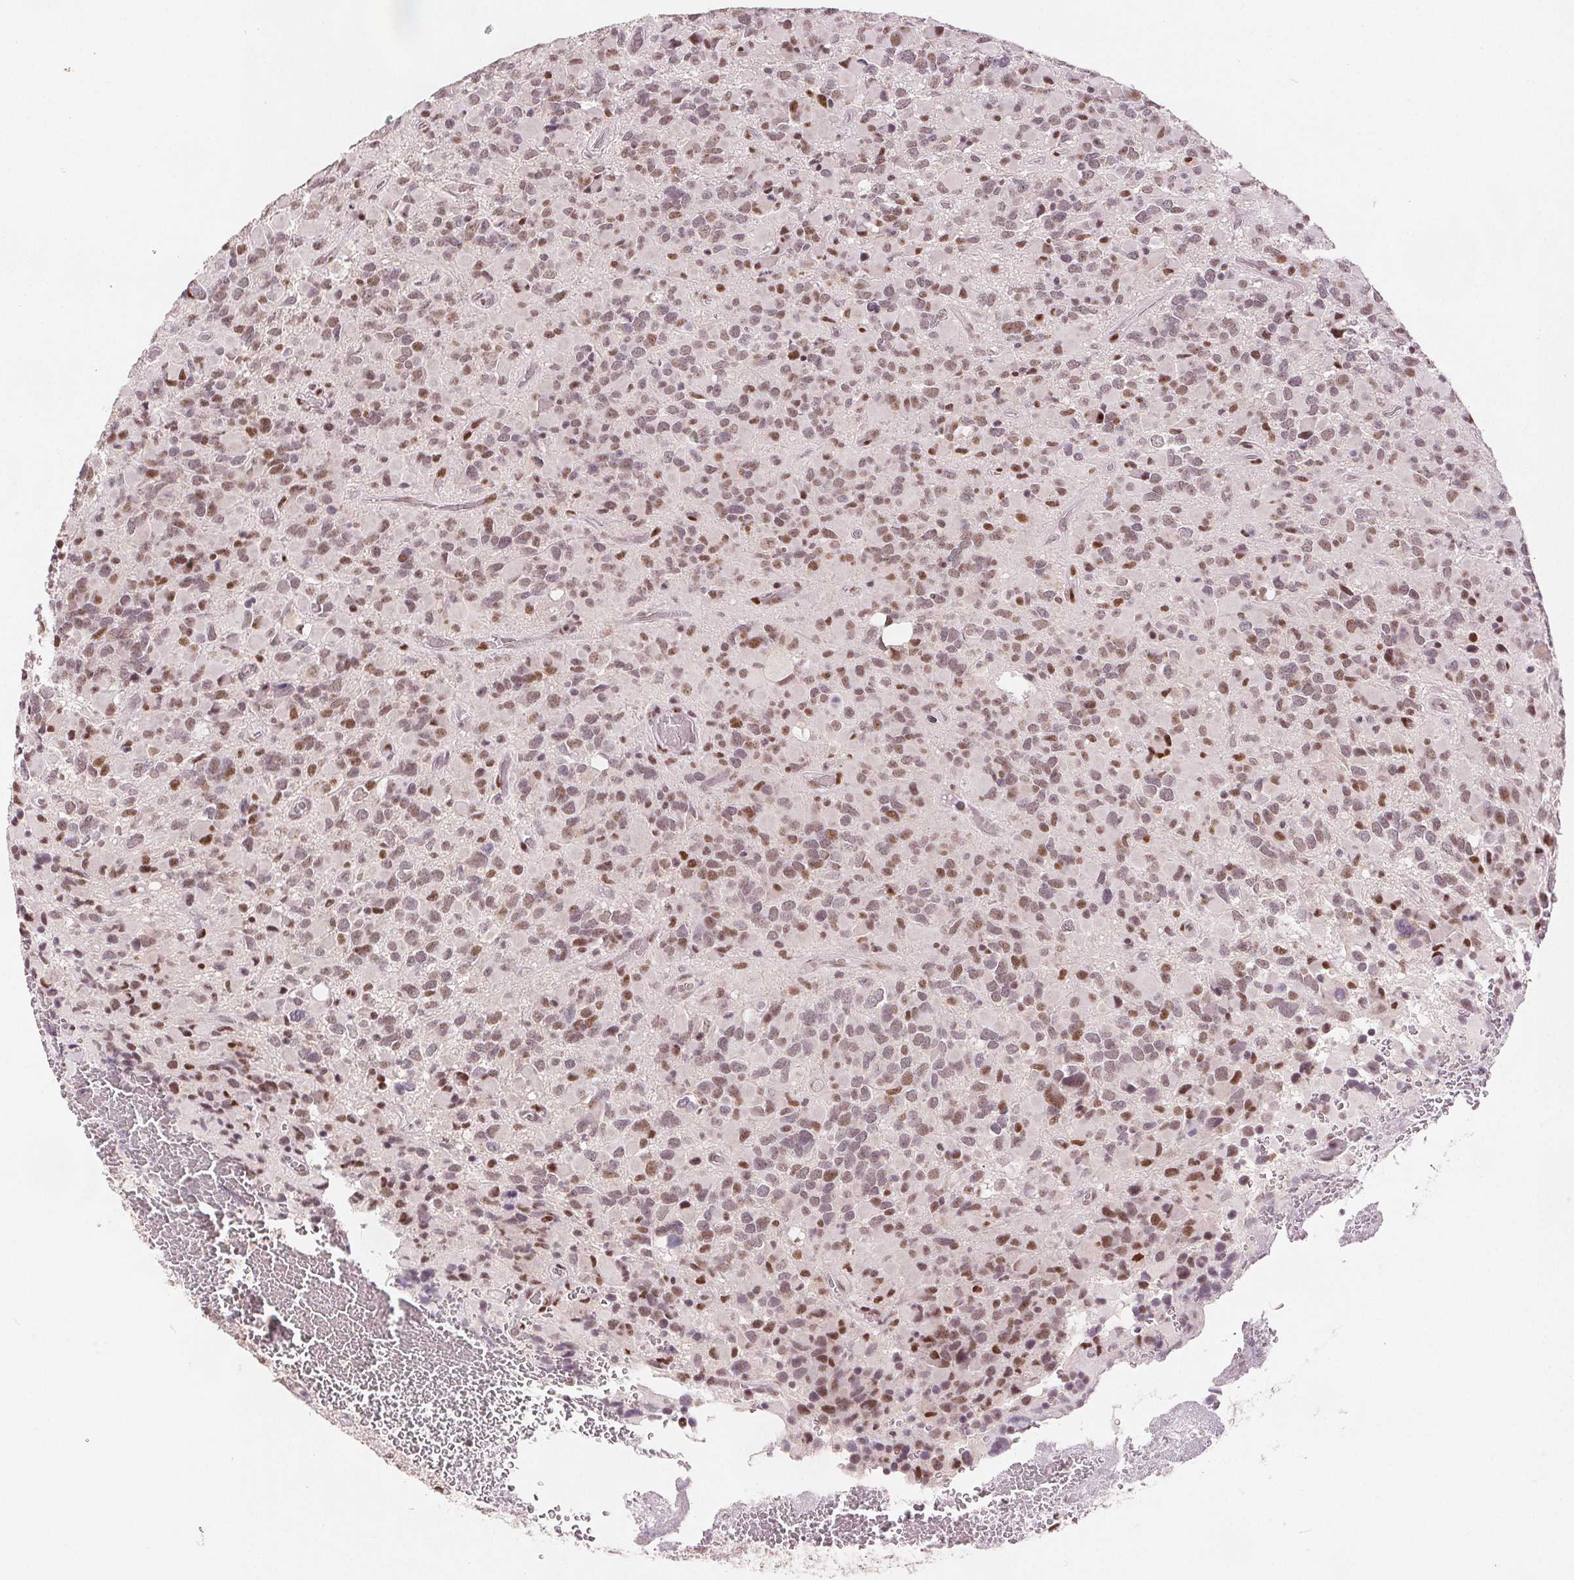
{"staining": {"intensity": "moderate", "quantity": ">75%", "location": "nuclear"}, "tissue": "glioma", "cell_type": "Tumor cells", "image_type": "cancer", "snomed": [{"axis": "morphology", "description": "Glioma, malignant, High grade"}, {"axis": "topography", "description": "Brain"}], "caption": "High-magnification brightfield microscopy of malignant glioma (high-grade) stained with DAB (3,3'-diaminobenzidine) (brown) and counterstained with hematoxylin (blue). tumor cells exhibit moderate nuclear expression is appreciated in approximately>75% of cells.", "gene": "ZNF703", "patient": {"sex": "female", "age": 40}}